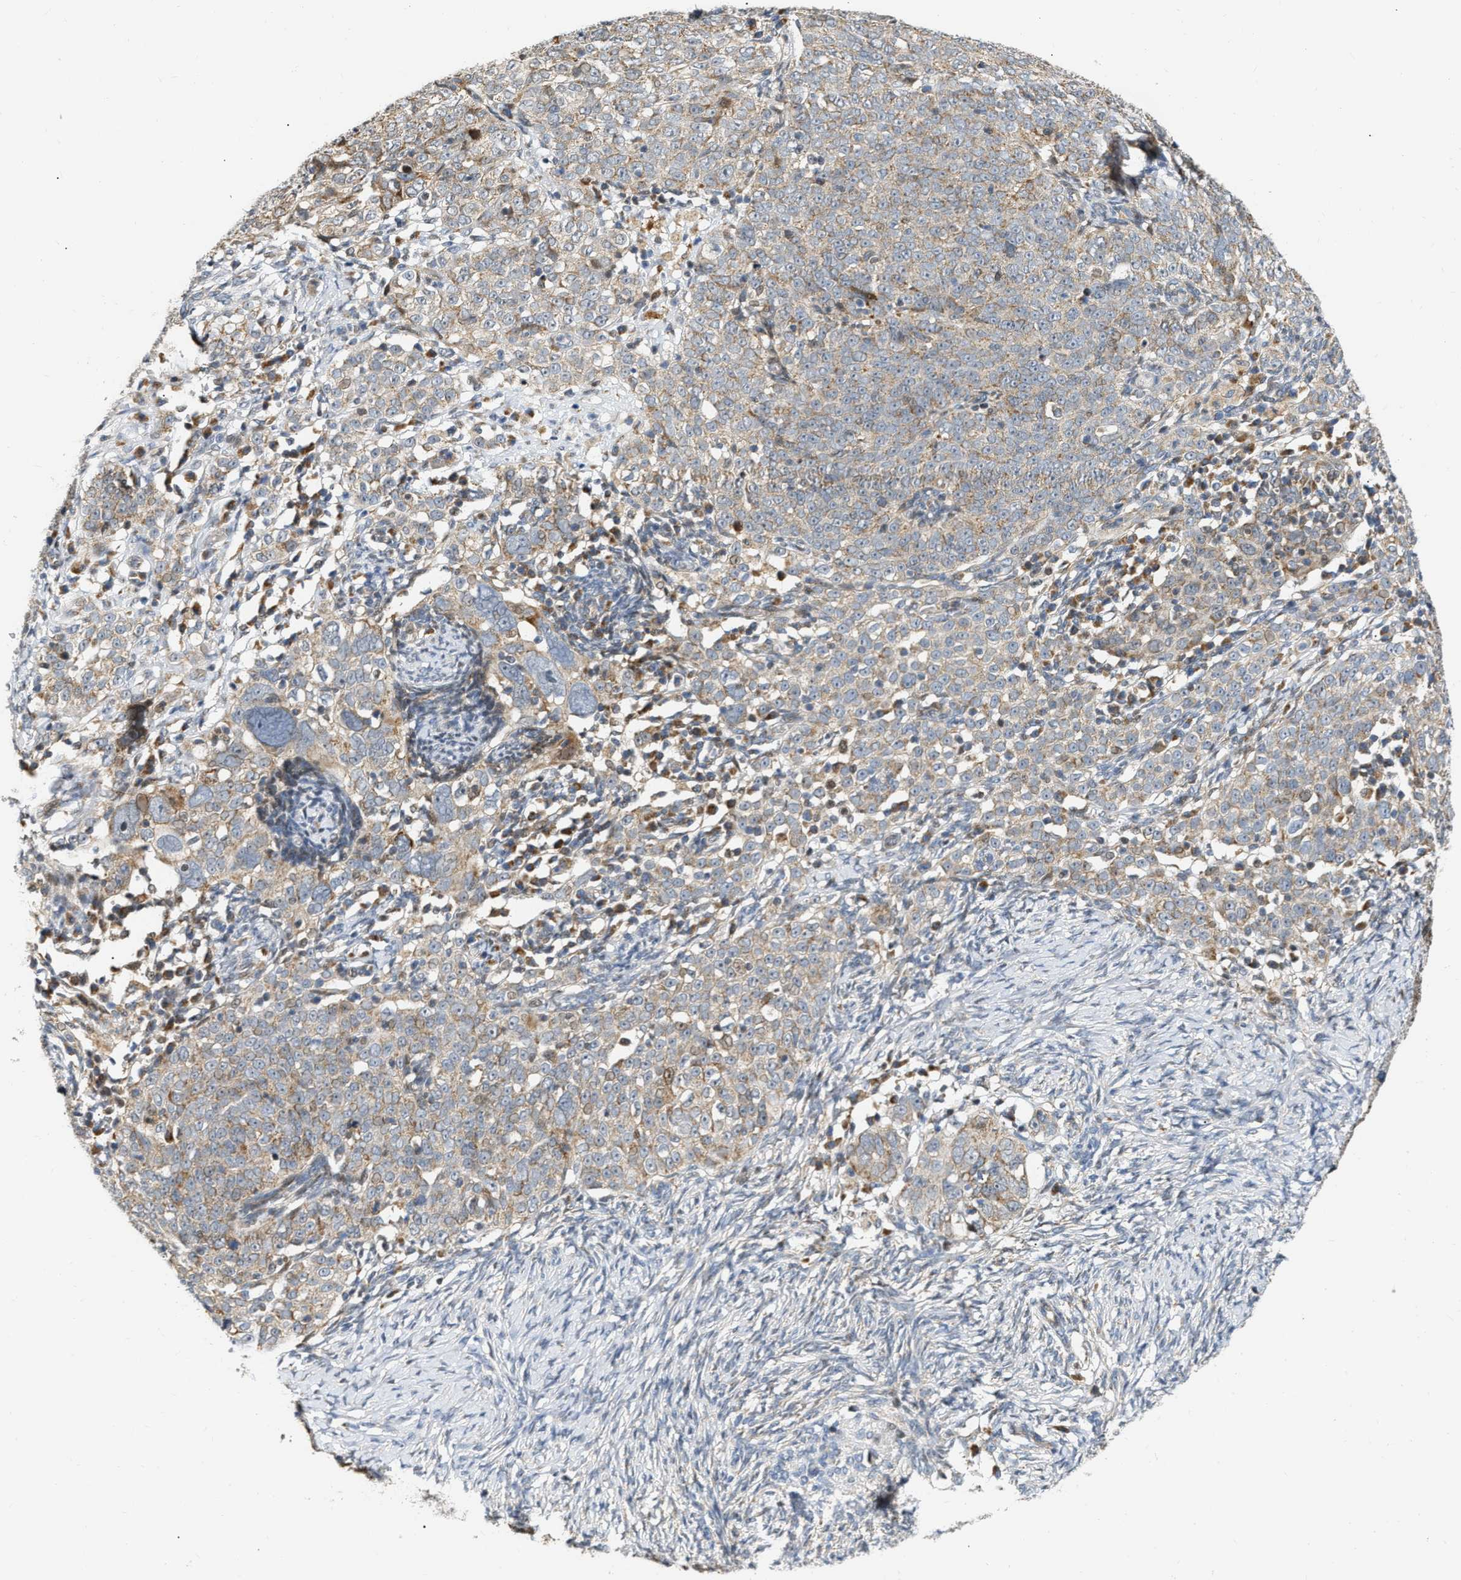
{"staining": {"intensity": "weak", "quantity": ">75%", "location": "cytoplasmic/membranous"}, "tissue": "ovarian cancer", "cell_type": "Tumor cells", "image_type": "cancer", "snomed": [{"axis": "morphology", "description": "Normal tissue, NOS"}, {"axis": "morphology", "description": "Cystadenocarcinoma, serous, NOS"}, {"axis": "topography", "description": "Ovary"}], "caption": "Immunohistochemistry (IHC) histopathology image of neoplastic tissue: ovarian cancer (serous cystadenocarcinoma) stained using immunohistochemistry shows low levels of weak protein expression localized specifically in the cytoplasmic/membranous of tumor cells, appearing as a cytoplasmic/membranous brown color.", "gene": "DEPTOR", "patient": {"sex": "female", "age": 62}}